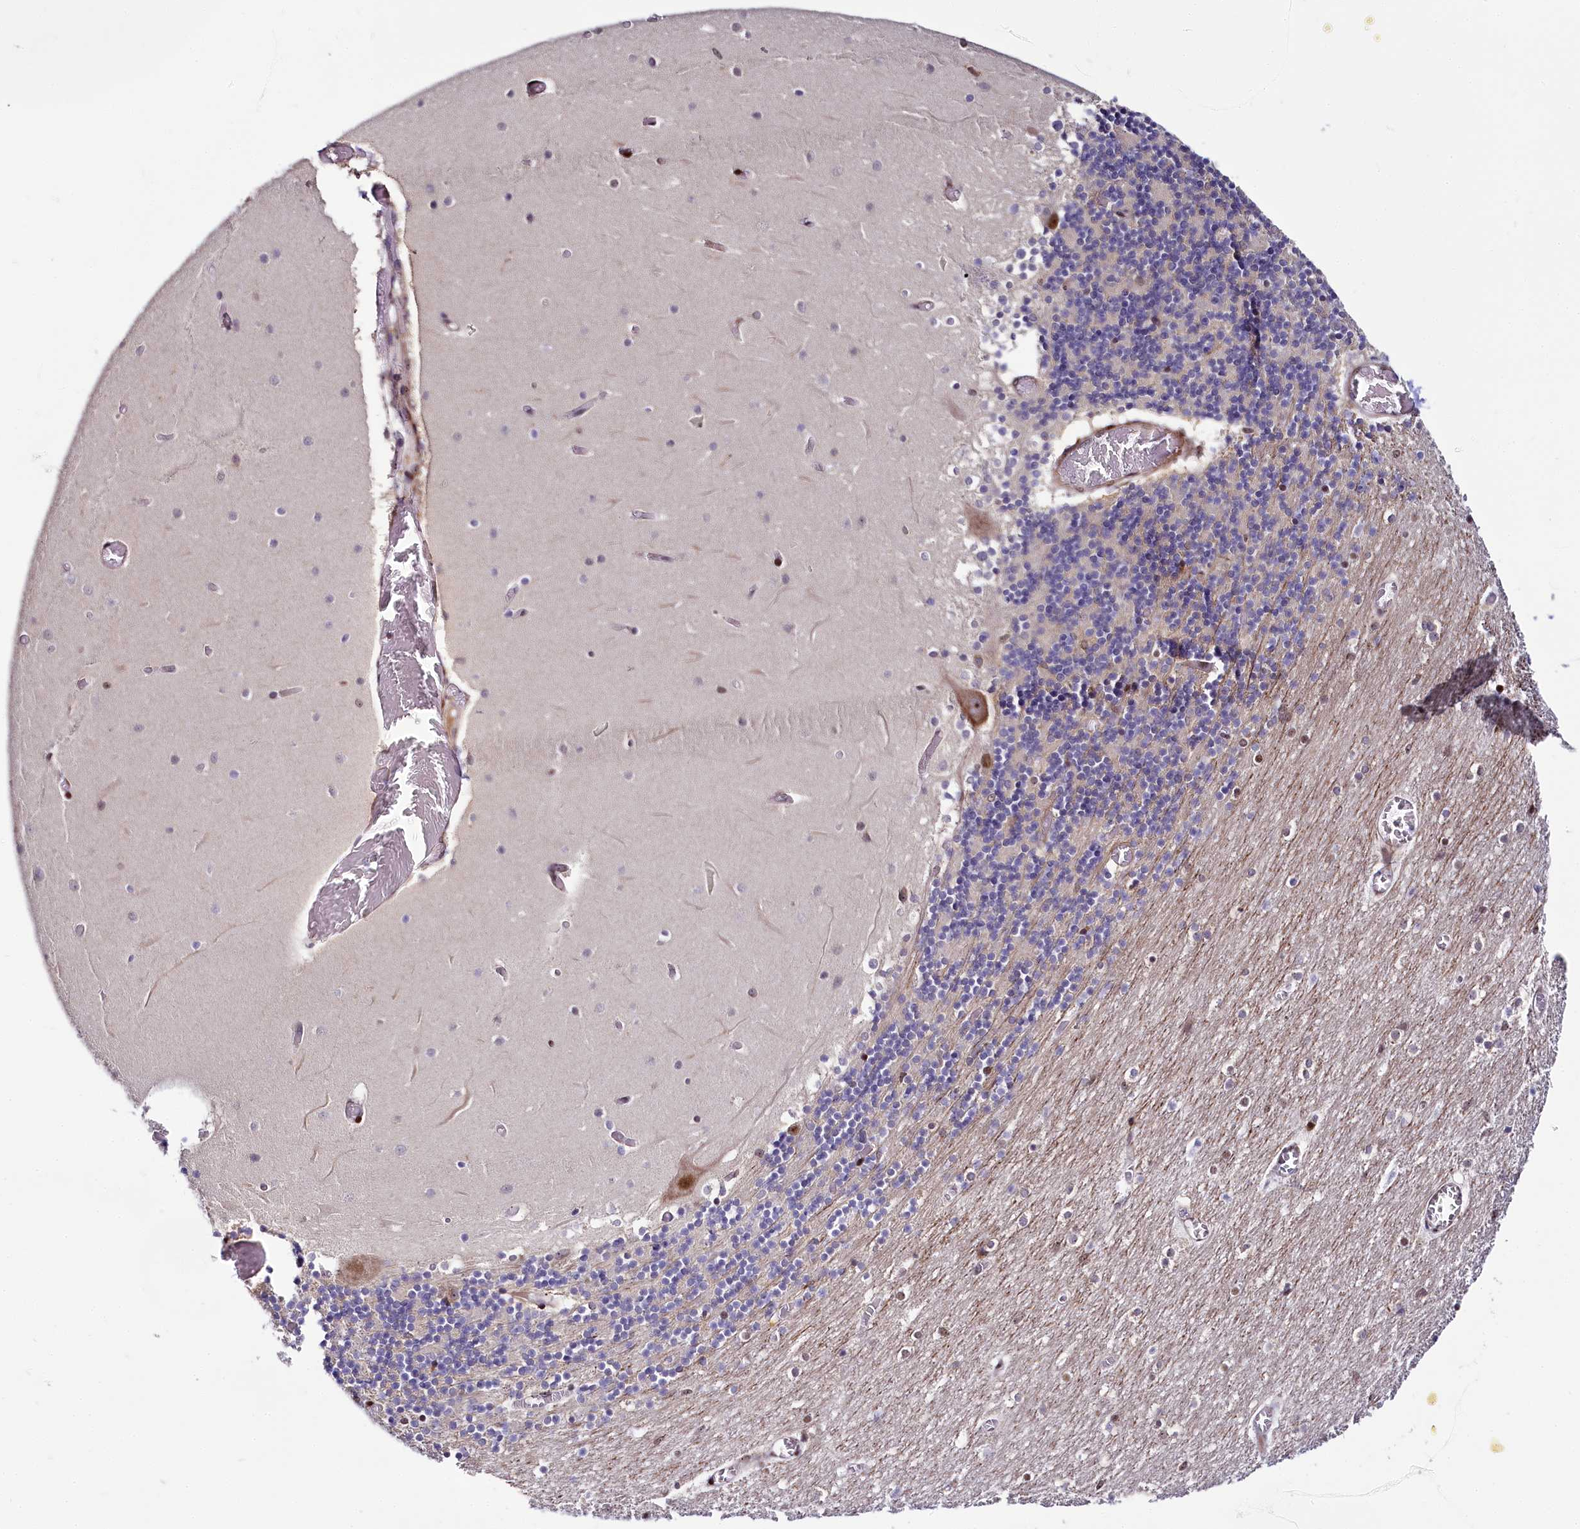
{"staining": {"intensity": "moderate", "quantity": "<25%", "location": "cytoplasmic/membranous,nuclear"}, "tissue": "cerebellum", "cell_type": "Cells in granular layer", "image_type": "normal", "snomed": [{"axis": "morphology", "description": "Normal tissue, NOS"}, {"axis": "topography", "description": "Cerebellum"}], "caption": "A high-resolution histopathology image shows immunohistochemistry (IHC) staining of normal cerebellum, which demonstrates moderate cytoplasmic/membranous,nuclear staining in approximately <25% of cells in granular layer. Using DAB (brown) and hematoxylin (blue) stains, captured at high magnification using brightfield microscopy.", "gene": "TCOF1", "patient": {"sex": "female", "age": 28}}